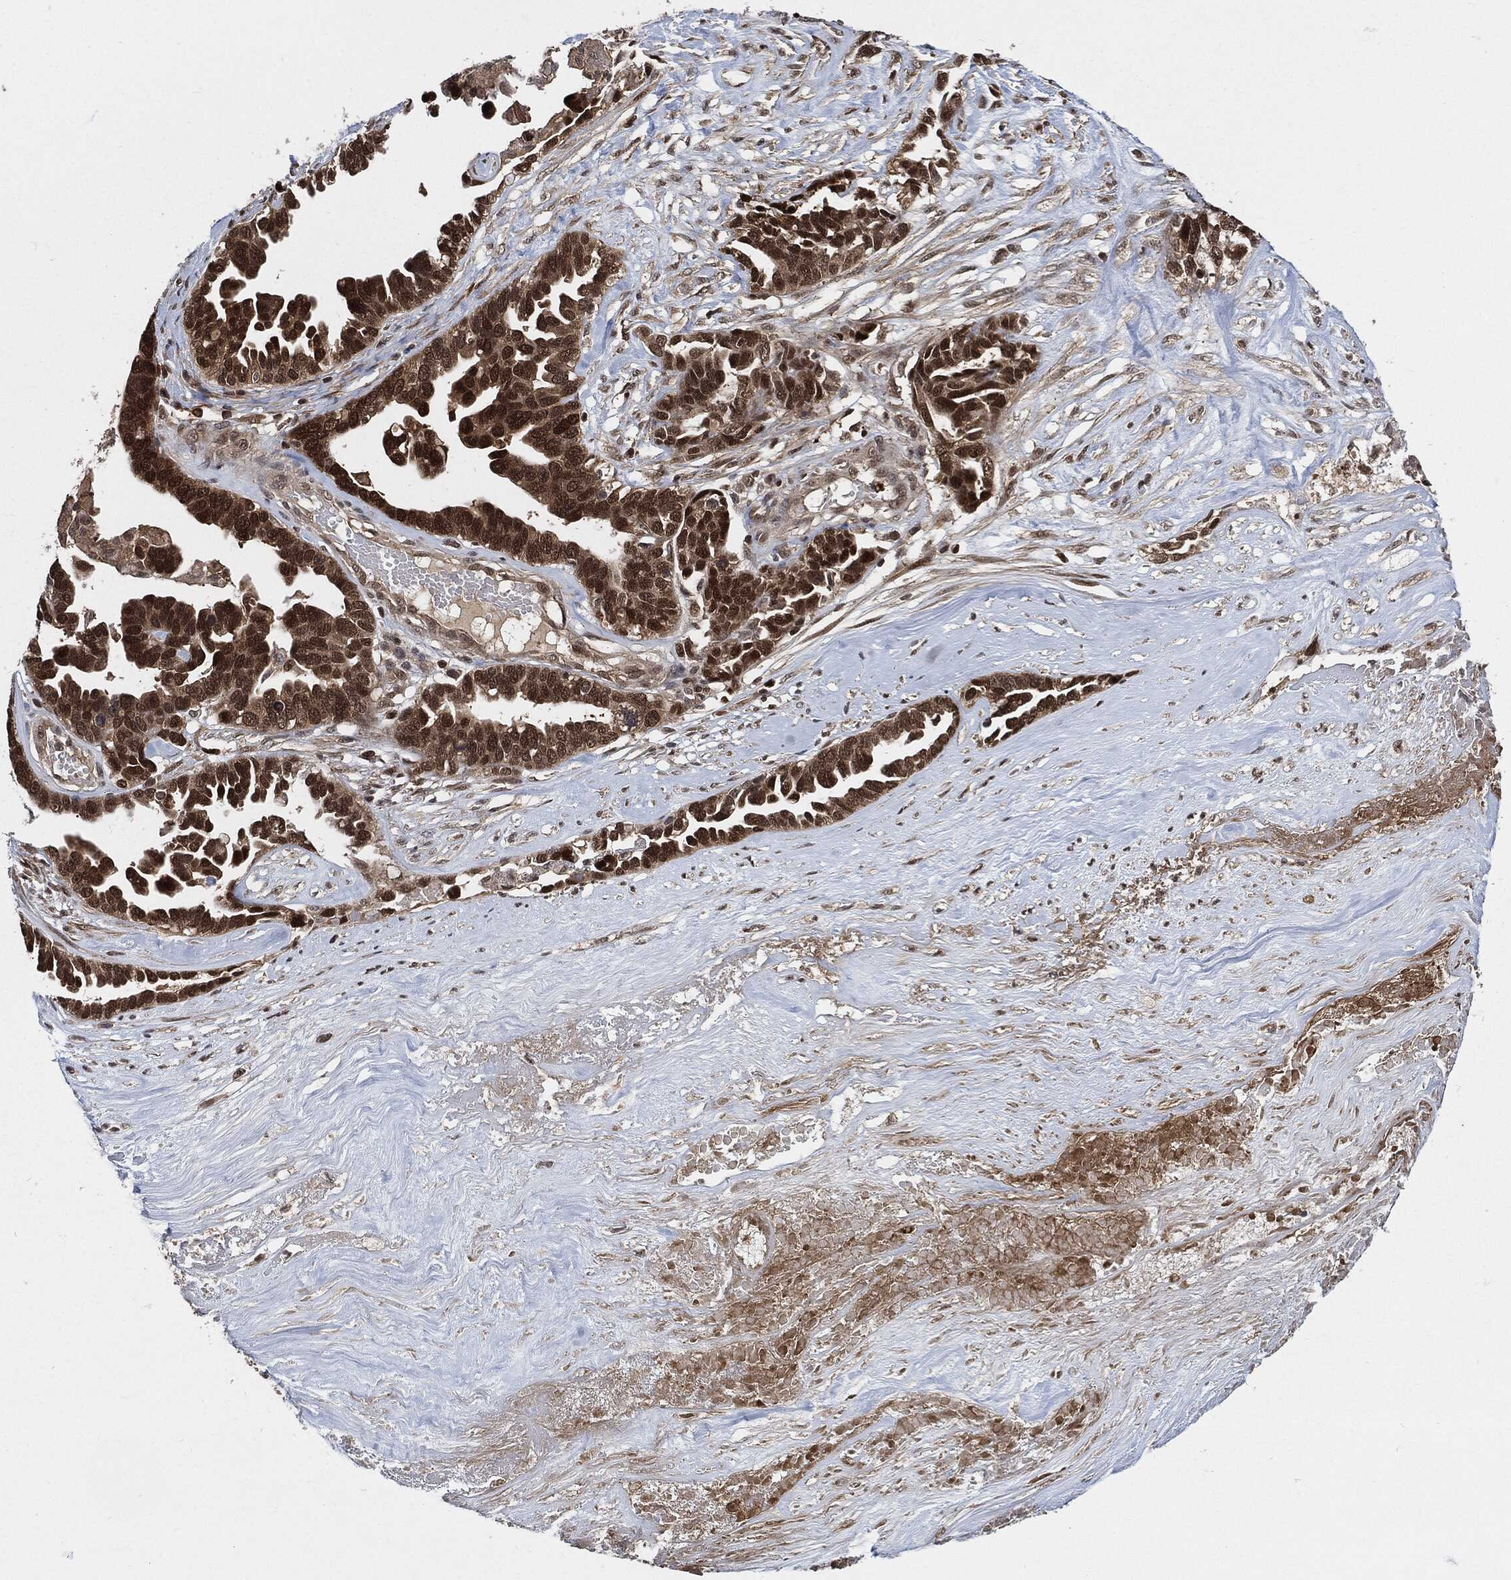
{"staining": {"intensity": "strong", "quantity": ">75%", "location": "cytoplasmic/membranous,nuclear"}, "tissue": "ovarian cancer", "cell_type": "Tumor cells", "image_type": "cancer", "snomed": [{"axis": "morphology", "description": "Cystadenocarcinoma, serous, NOS"}, {"axis": "topography", "description": "Ovary"}], "caption": "Tumor cells show strong cytoplasmic/membranous and nuclear positivity in approximately >75% of cells in serous cystadenocarcinoma (ovarian).", "gene": "CUTA", "patient": {"sex": "female", "age": 54}}